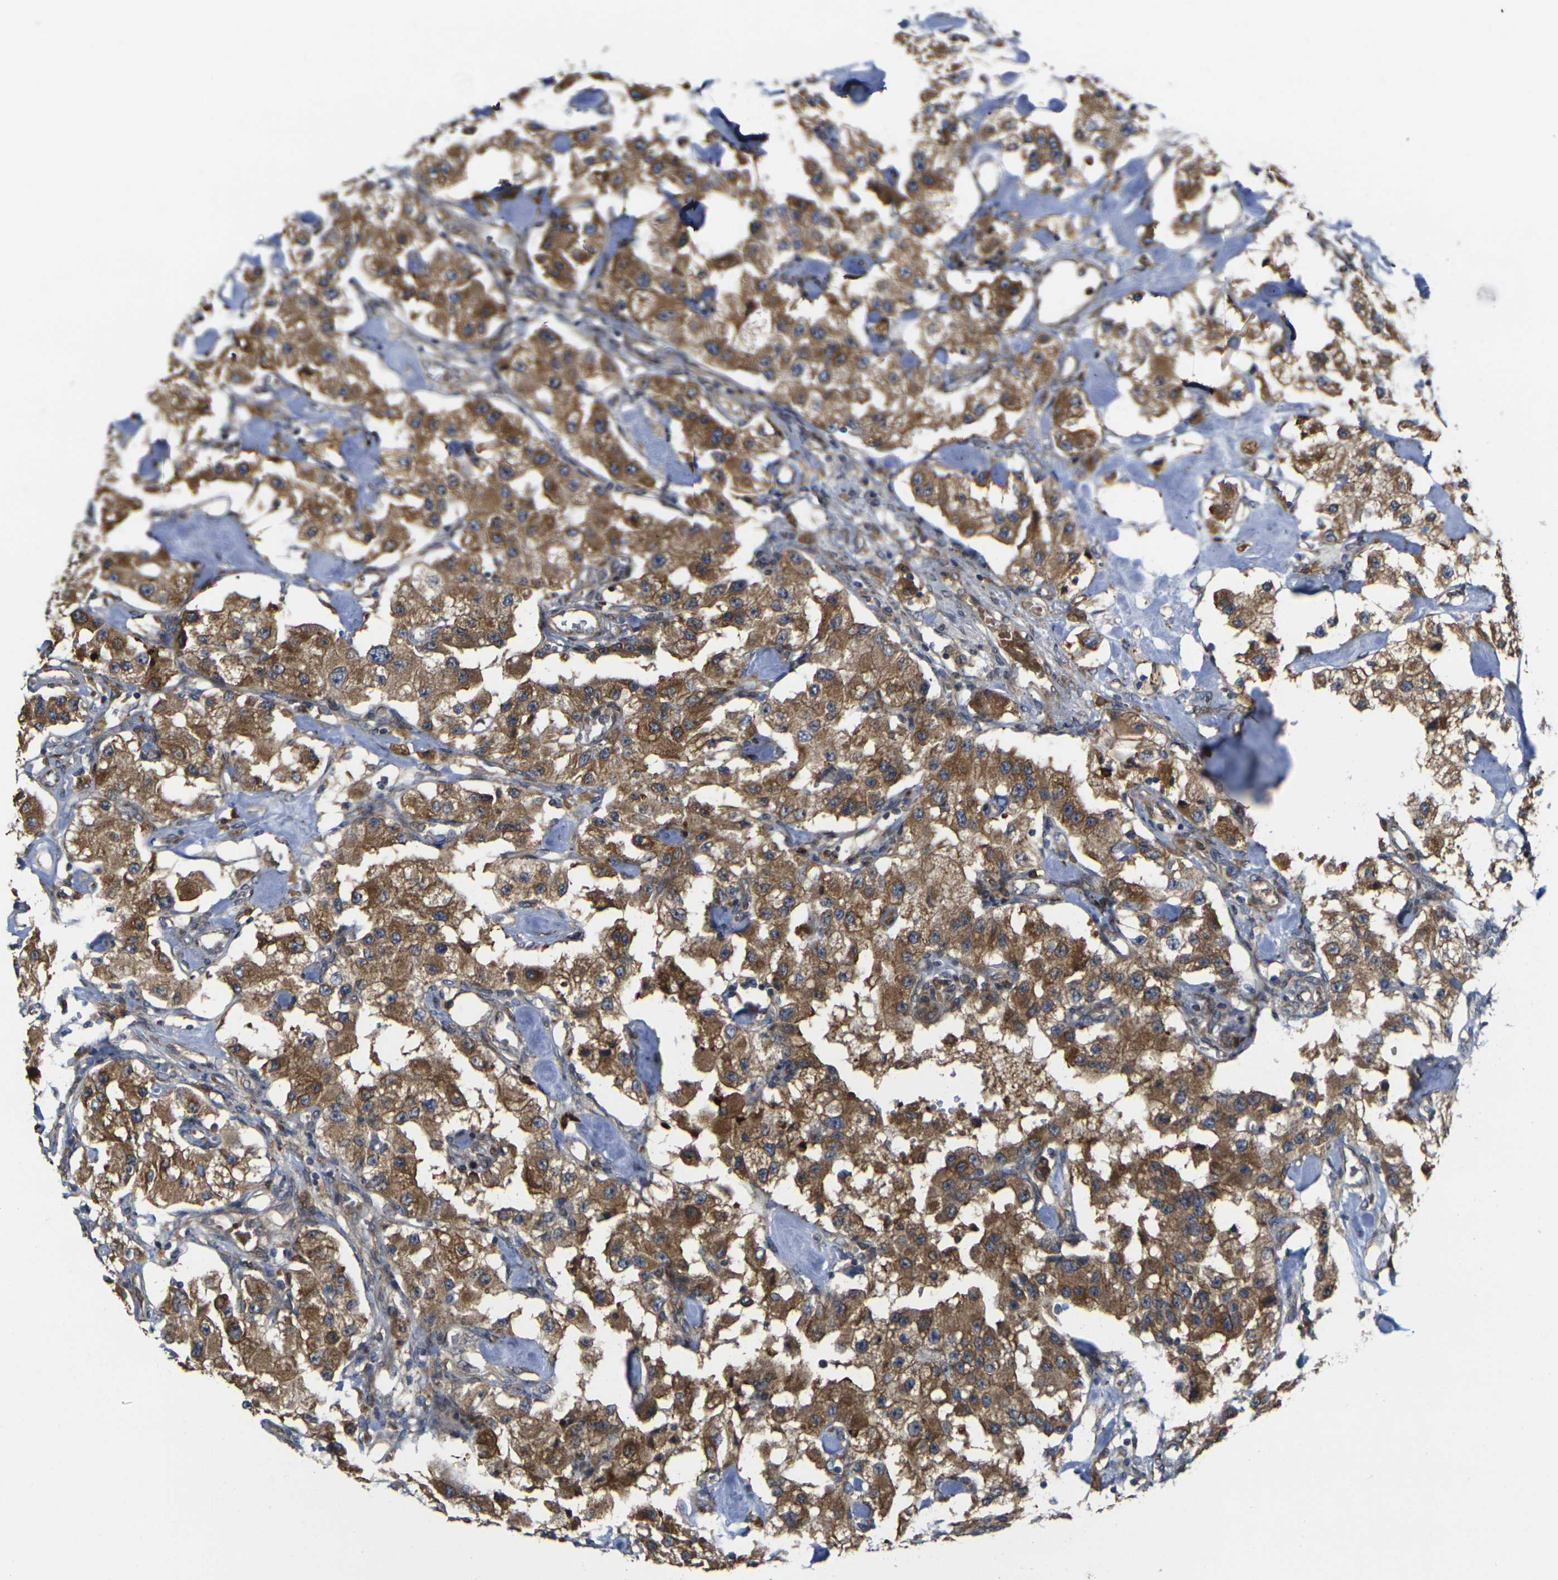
{"staining": {"intensity": "moderate", "quantity": ">75%", "location": "cytoplasmic/membranous"}, "tissue": "carcinoid", "cell_type": "Tumor cells", "image_type": "cancer", "snomed": [{"axis": "morphology", "description": "Carcinoid, malignant, NOS"}, {"axis": "topography", "description": "Pancreas"}], "caption": "An image of carcinoid stained for a protein shows moderate cytoplasmic/membranous brown staining in tumor cells.", "gene": "FZD1", "patient": {"sex": "male", "age": 41}}